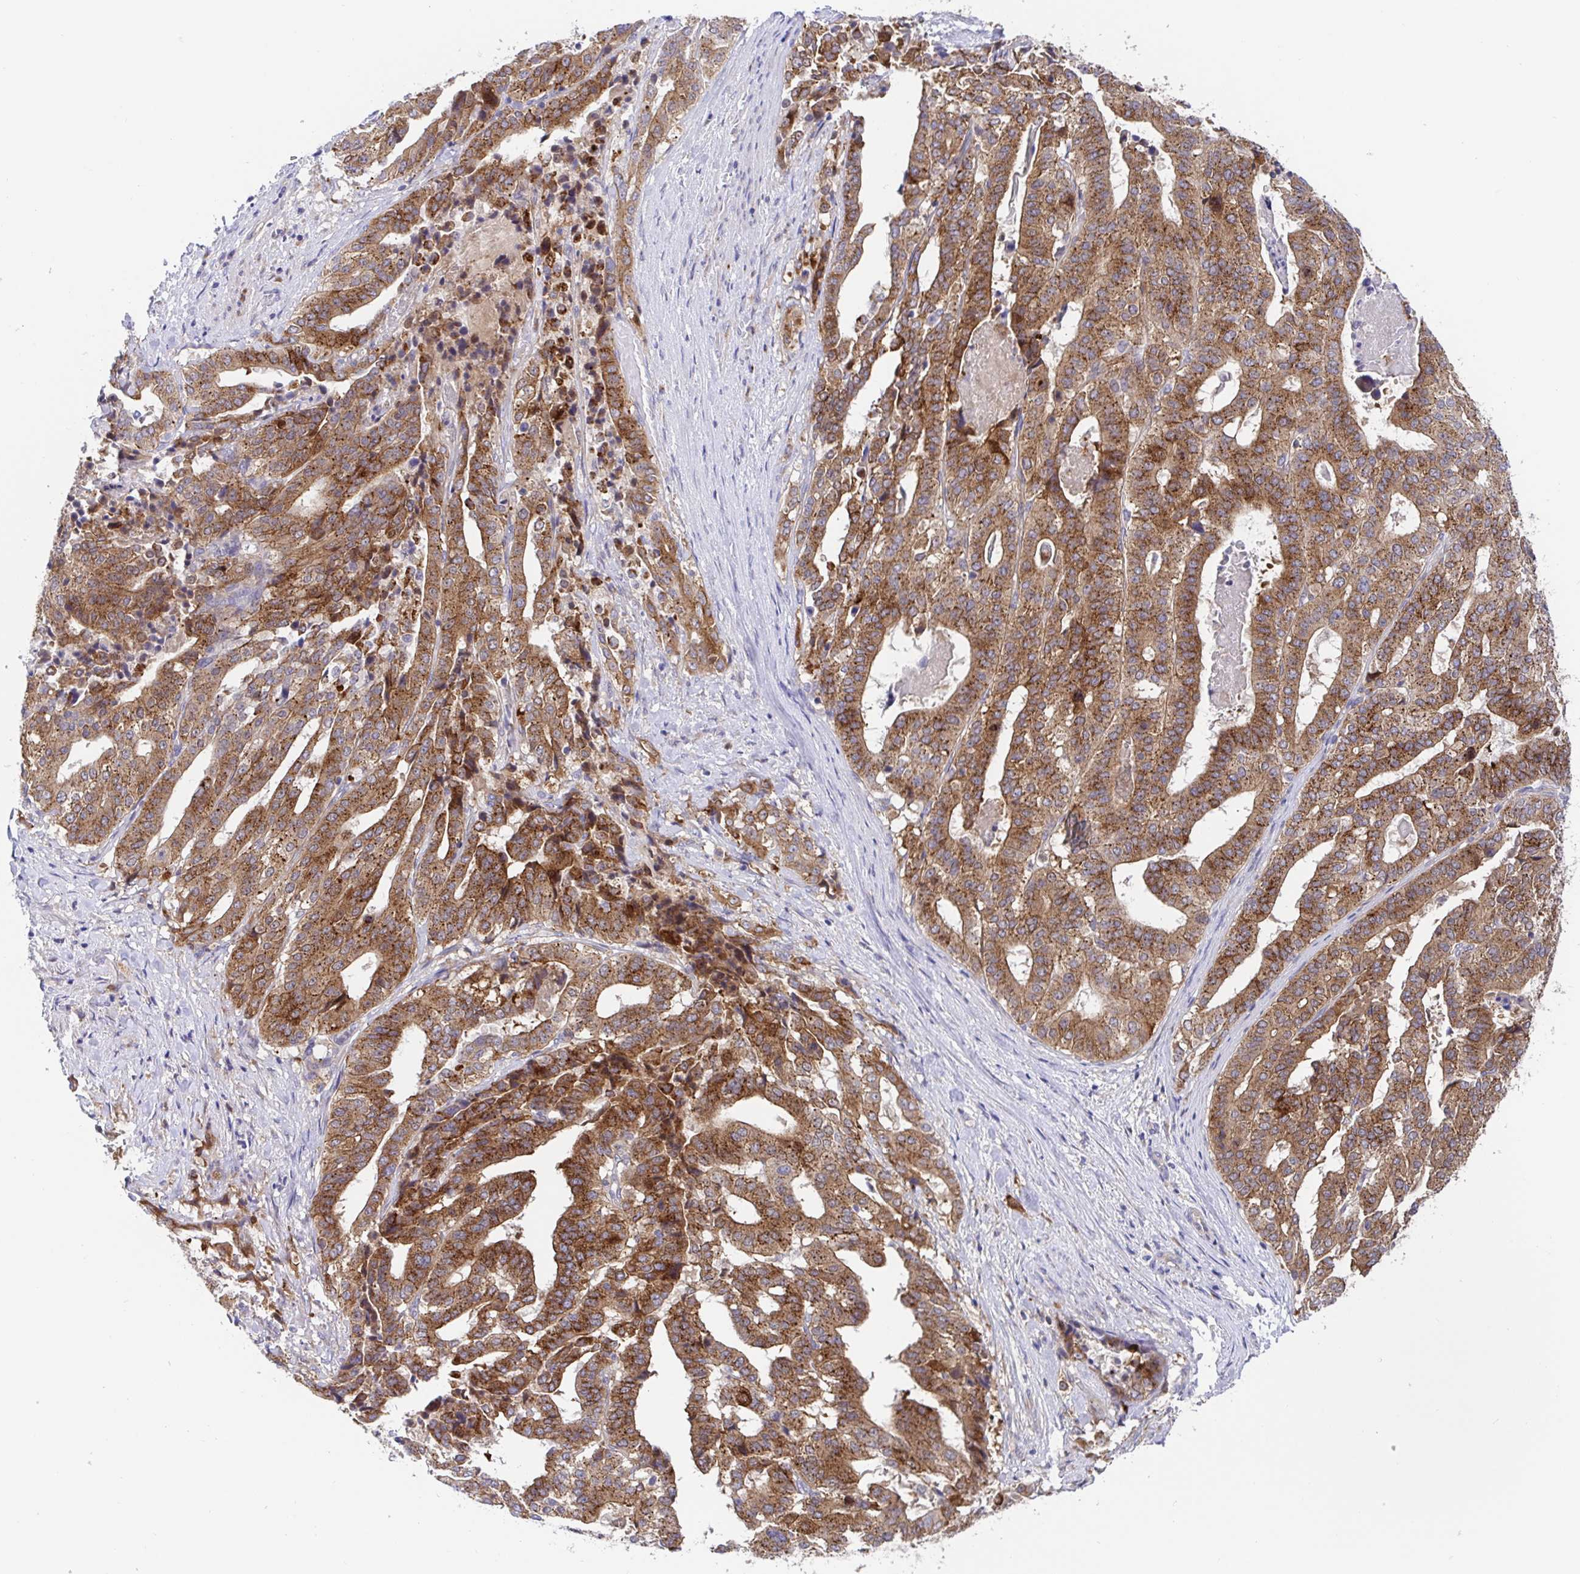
{"staining": {"intensity": "strong", "quantity": ">75%", "location": "cytoplasmic/membranous"}, "tissue": "stomach cancer", "cell_type": "Tumor cells", "image_type": "cancer", "snomed": [{"axis": "morphology", "description": "Adenocarcinoma, NOS"}, {"axis": "topography", "description": "Stomach"}], "caption": "Stomach adenocarcinoma stained with a brown dye reveals strong cytoplasmic/membranous positive positivity in about >75% of tumor cells.", "gene": "GOLGA1", "patient": {"sex": "male", "age": 48}}